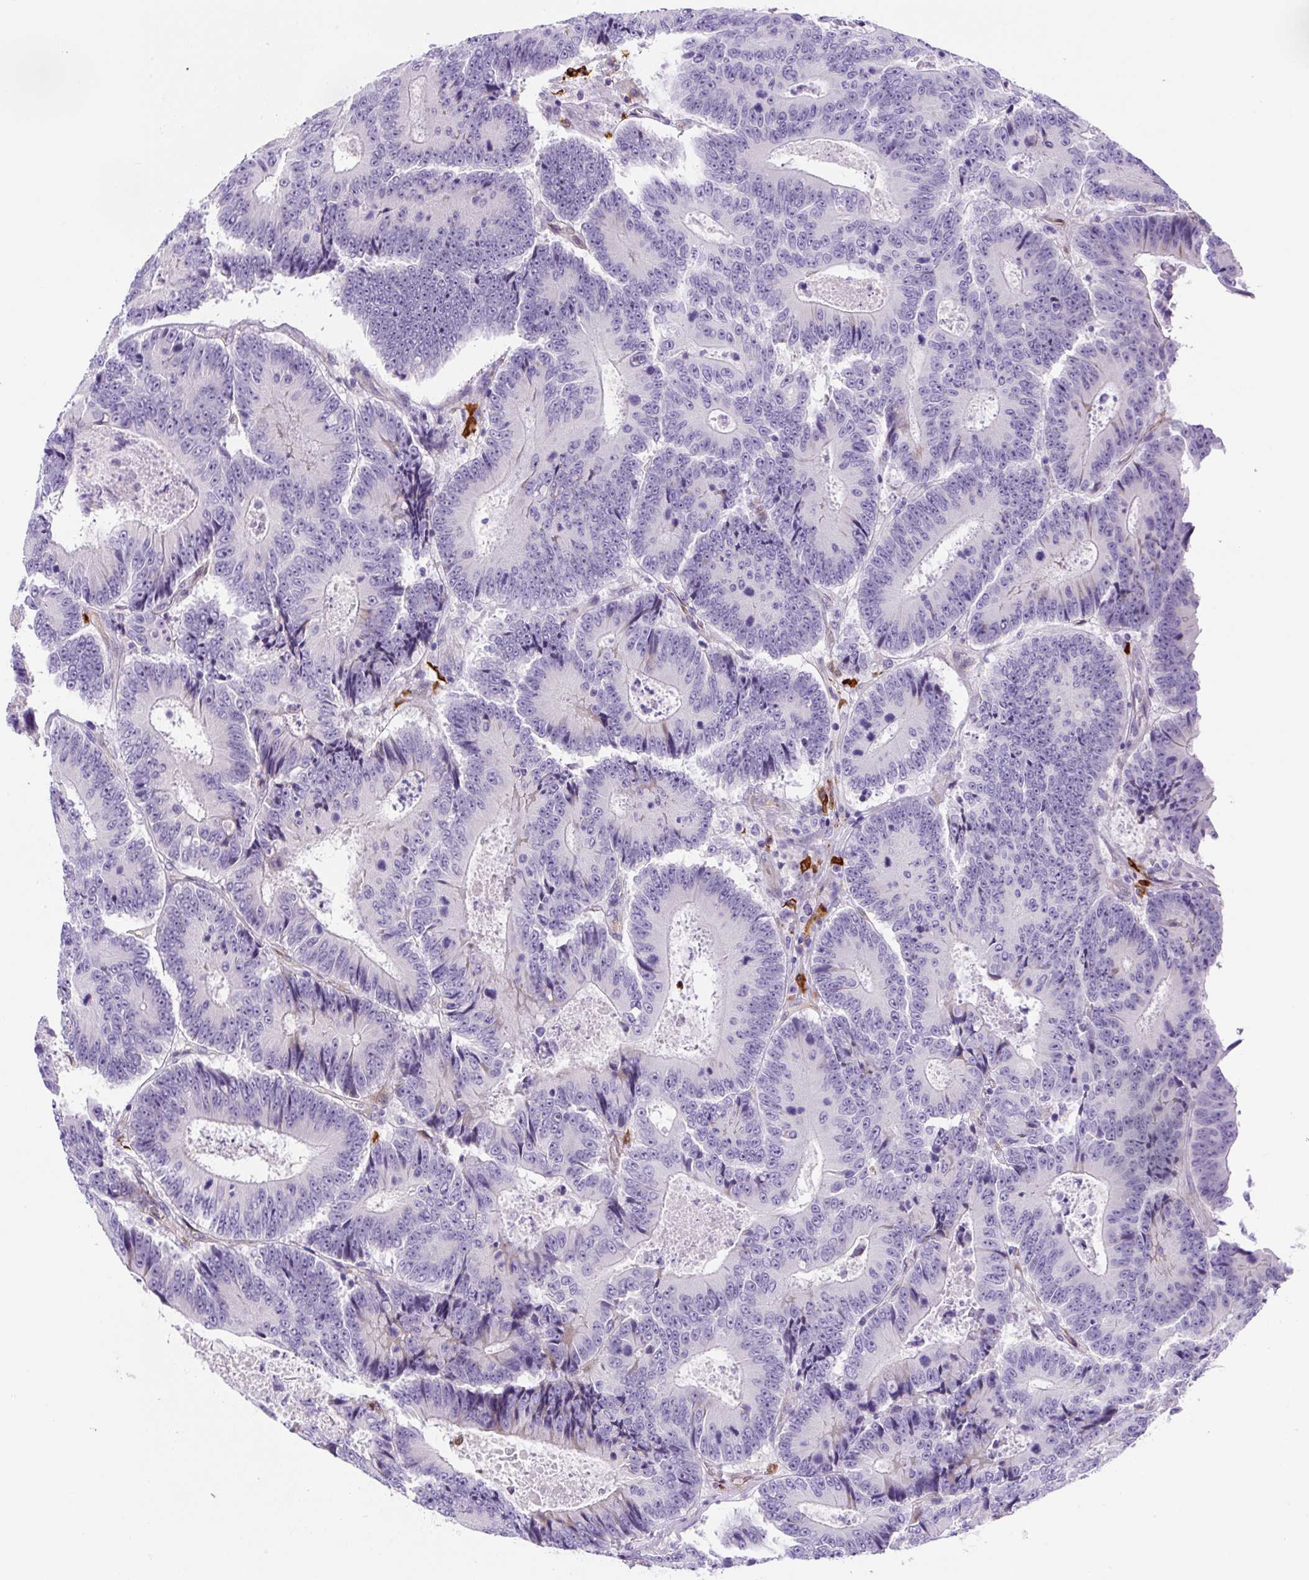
{"staining": {"intensity": "negative", "quantity": "none", "location": "none"}, "tissue": "colorectal cancer", "cell_type": "Tumor cells", "image_type": "cancer", "snomed": [{"axis": "morphology", "description": "Adenocarcinoma, NOS"}, {"axis": "topography", "description": "Colon"}], "caption": "DAB immunohistochemical staining of colorectal adenocarcinoma displays no significant expression in tumor cells. Nuclei are stained in blue.", "gene": "ASB4", "patient": {"sex": "male", "age": 83}}